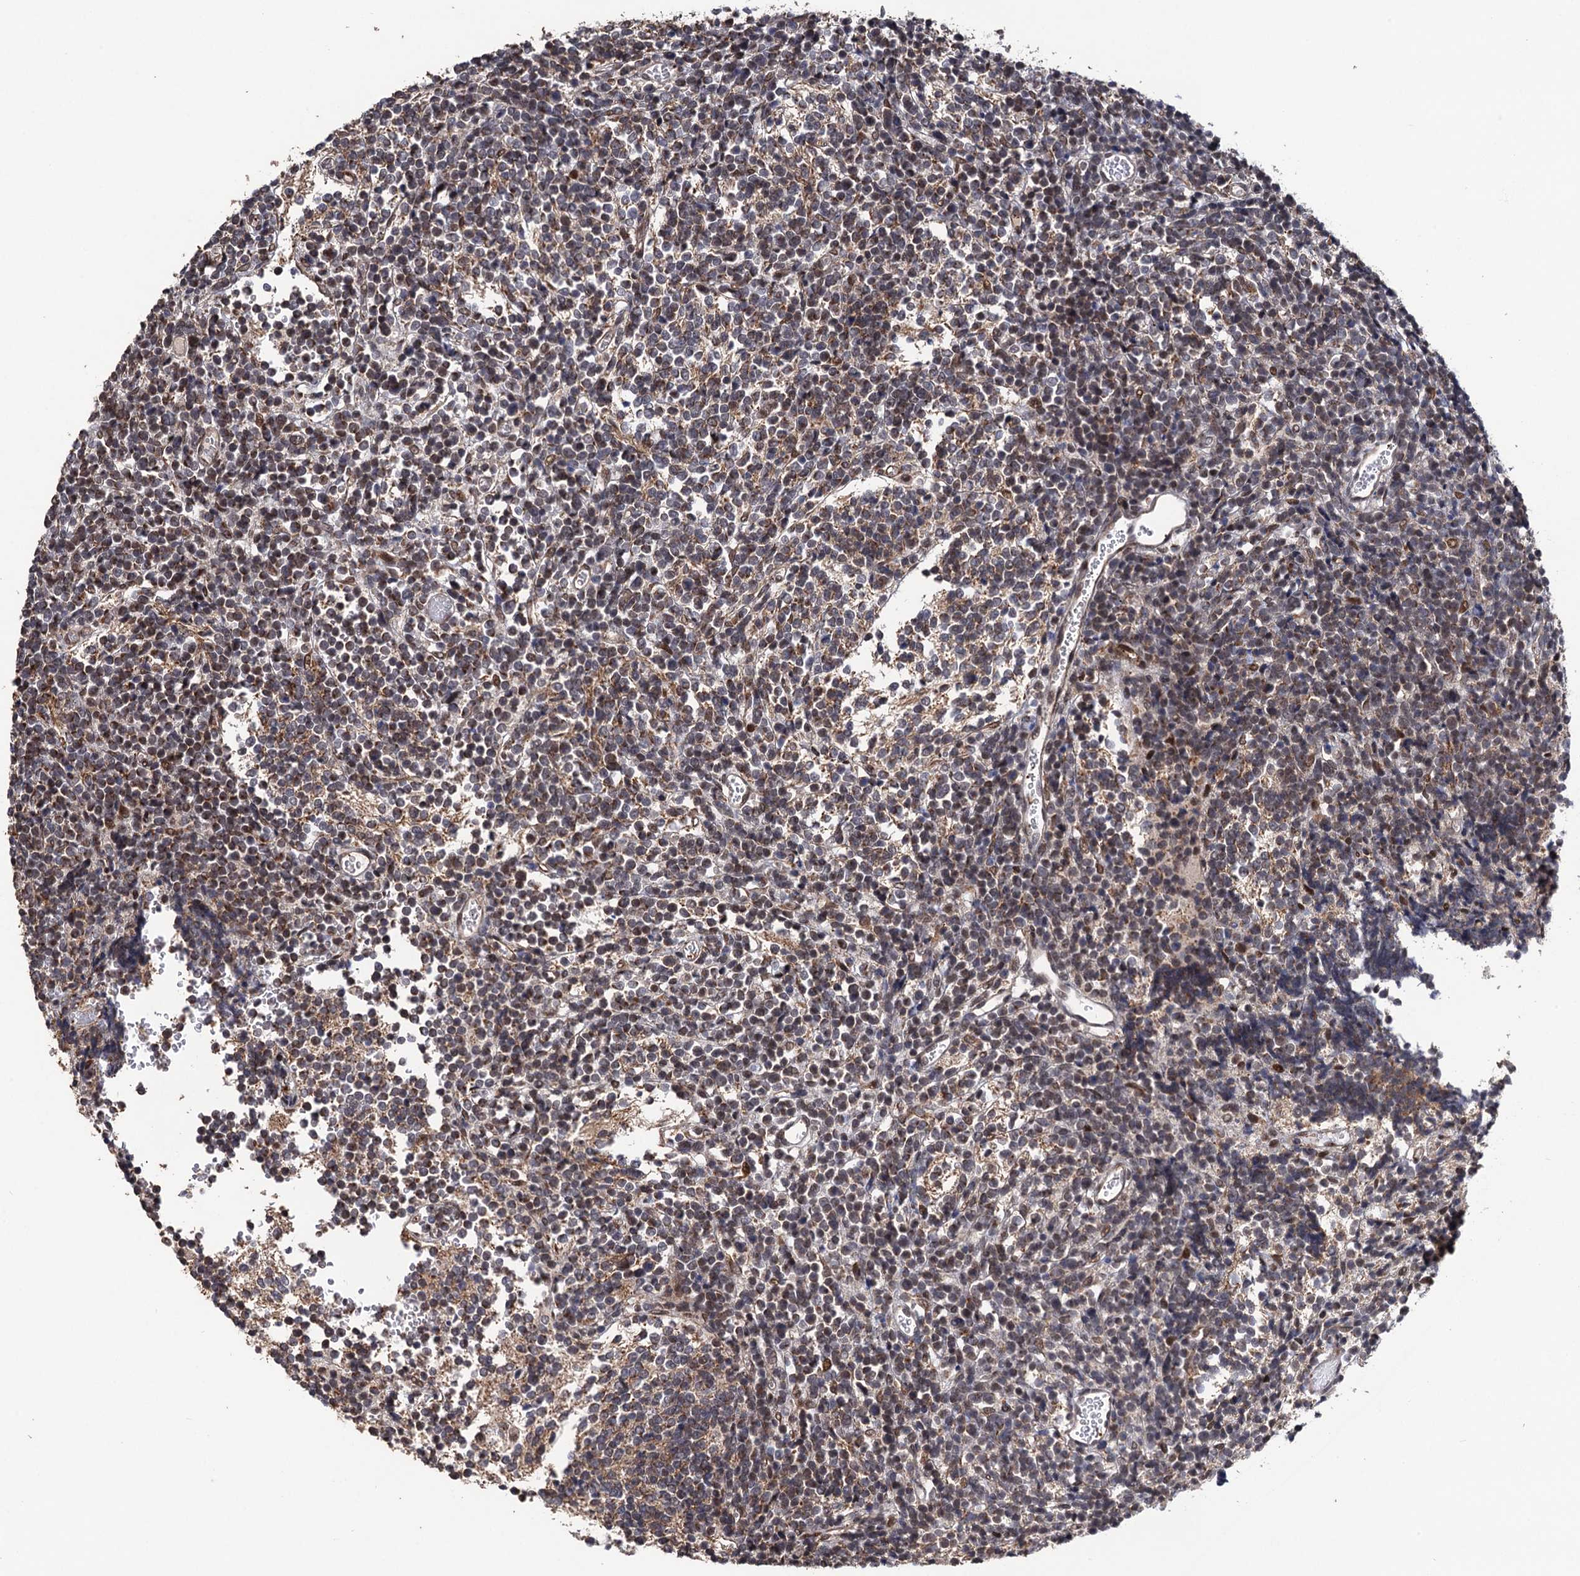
{"staining": {"intensity": "weak", "quantity": "25%-75%", "location": "cytoplasmic/membranous"}, "tissue": "glioma", "cell_type": "Tumor cells", "image_type": "cancer", "snomed": [{"axis": "morphology", "description": "Glioma, malignant, Low grade"}, {"axis": "topography", "description": "Brain"}], "caption": "Protein staining of malignant glioma (low-grade) tissue displays weak cytoplasmic/membranous staining in approximately 25%-75% of tumor cells. (Brightfield microscopy of DAB IHC at high magnification).", "gene": "LRRC63", "patient": {"sex": "female", "age": 1}}